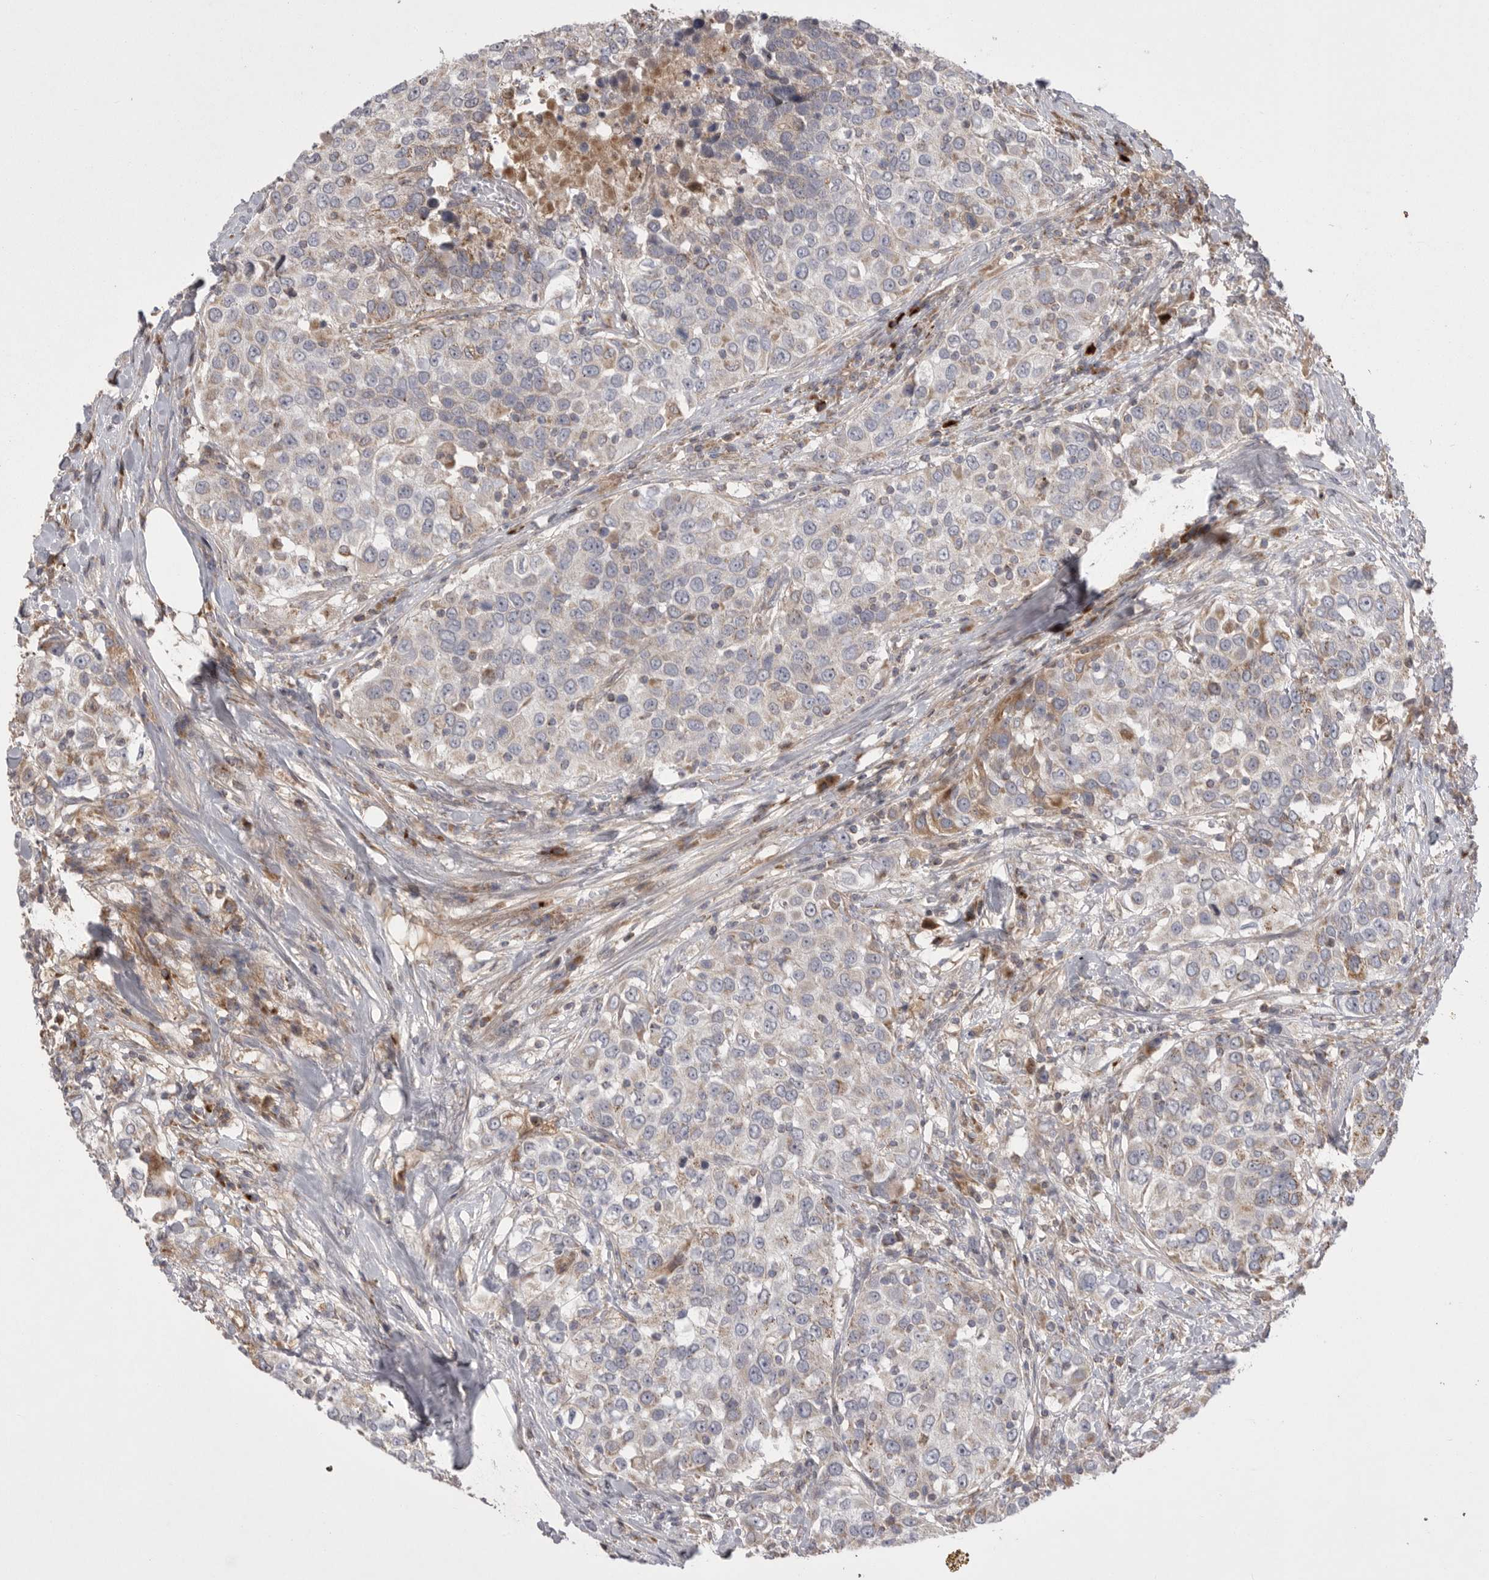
{"staining": {"intensity": "weak", "quantity": "<25%", "location": "cytoplasmic/membranous"}, "tissue": "urothelial cancer", "cell_type": "Tumor cells", "image_type": "cancer", "snomed": [{"axis": "morphology", "description": "Urothelial carcinoma, High grade"}, {"axis": "topography", "description": "Urinary bladder"}], "caption": "A micrograph of urothelial carcinoma (high-grade) stained for a protein exhibits no brown staining in tumor cells. The staining was performed using DAB to visualize the protein expression in brown, while the nuclei were stained in blue with hematoxylin (Magnification: 20x).", "gene": "KYAT3", "patient": {"sex": "female", "age": 80}}